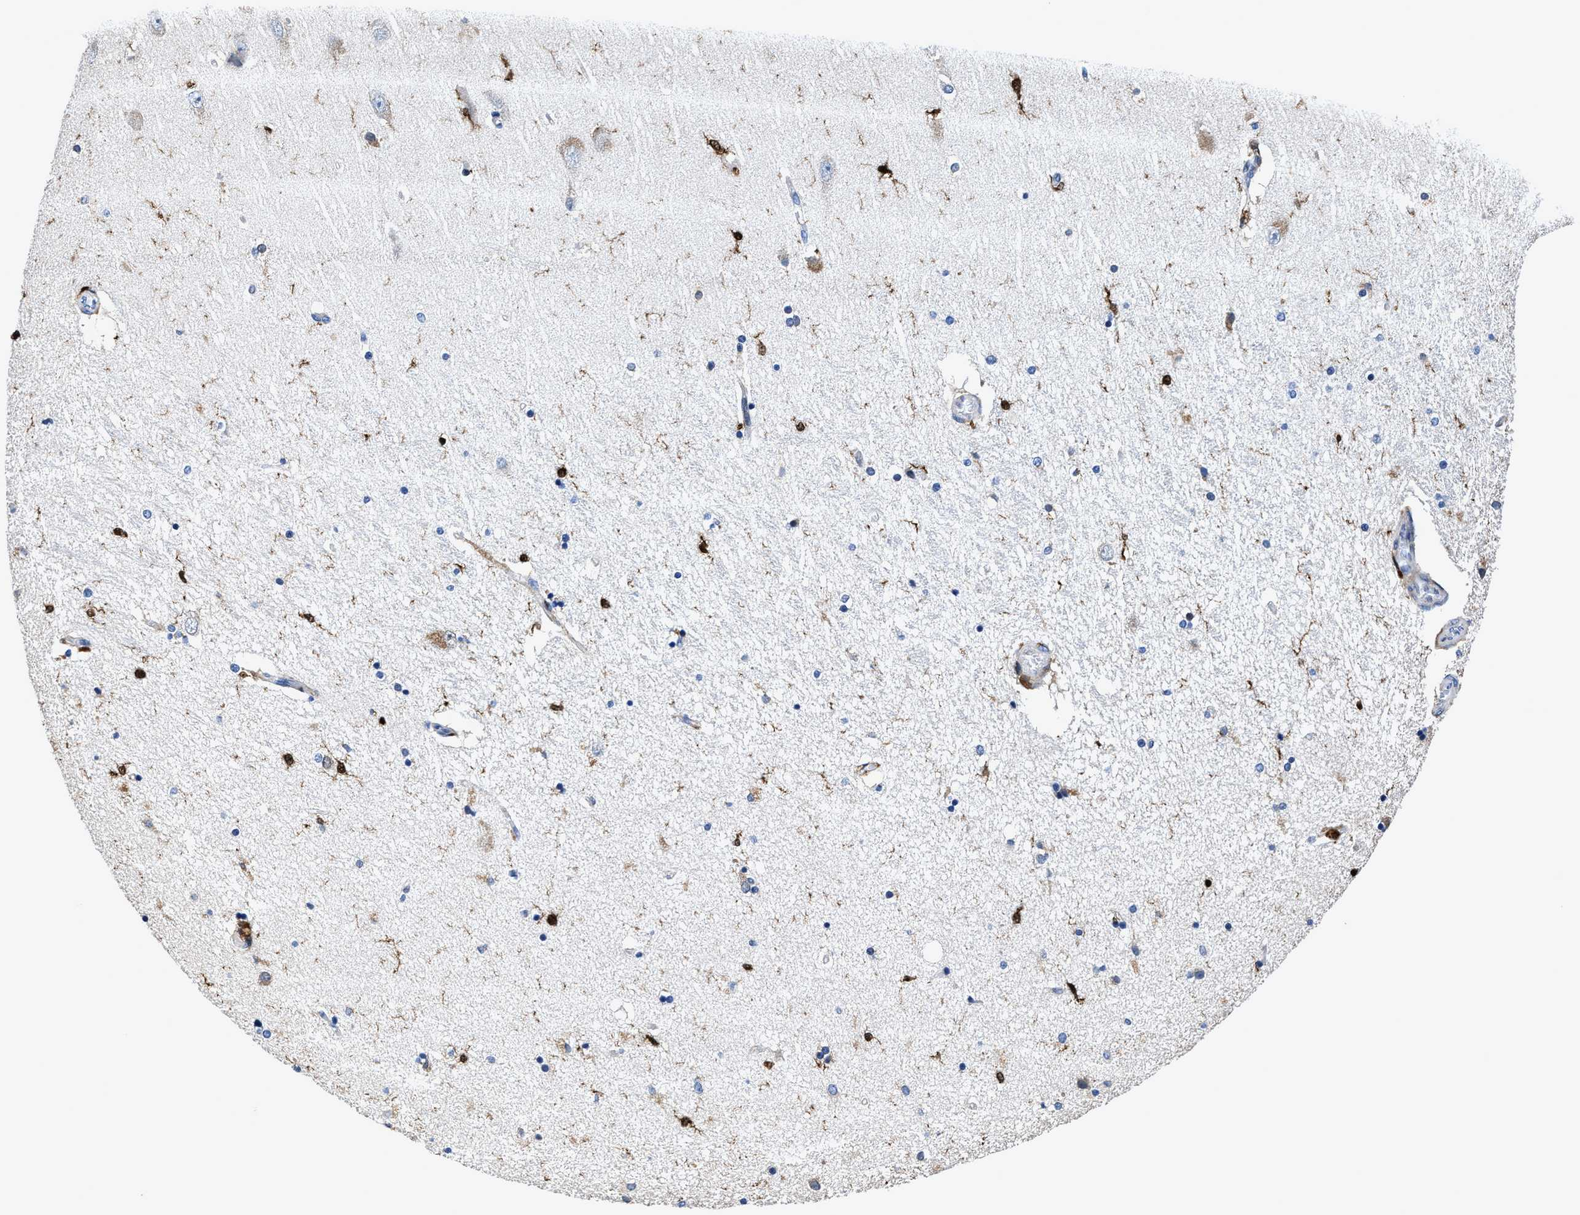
{"staining": {"intensity": "strong", "quantity": "<25%", "location": "cytoplasmic/membranous,nuclear"}, "tissue": "hippocampus", "cell_type": "Glial cells", "image_type": "normal", "snomed": [{"axis": "morphology", "description": "Normal tissue, NOS"}, {"axis": "topography", "description": "Hippocampus"}], "caption": "Hippocampus stained for a protein shows strong cytoplasmic/membranous,nuclear positivity in glial cells. Using DAB (brown) and hematoxylin (blue) stains, captured at high magnification using brightfield microscopy.", "gene": "RGS10", "patient": {"sex": "female", "age": 54}}